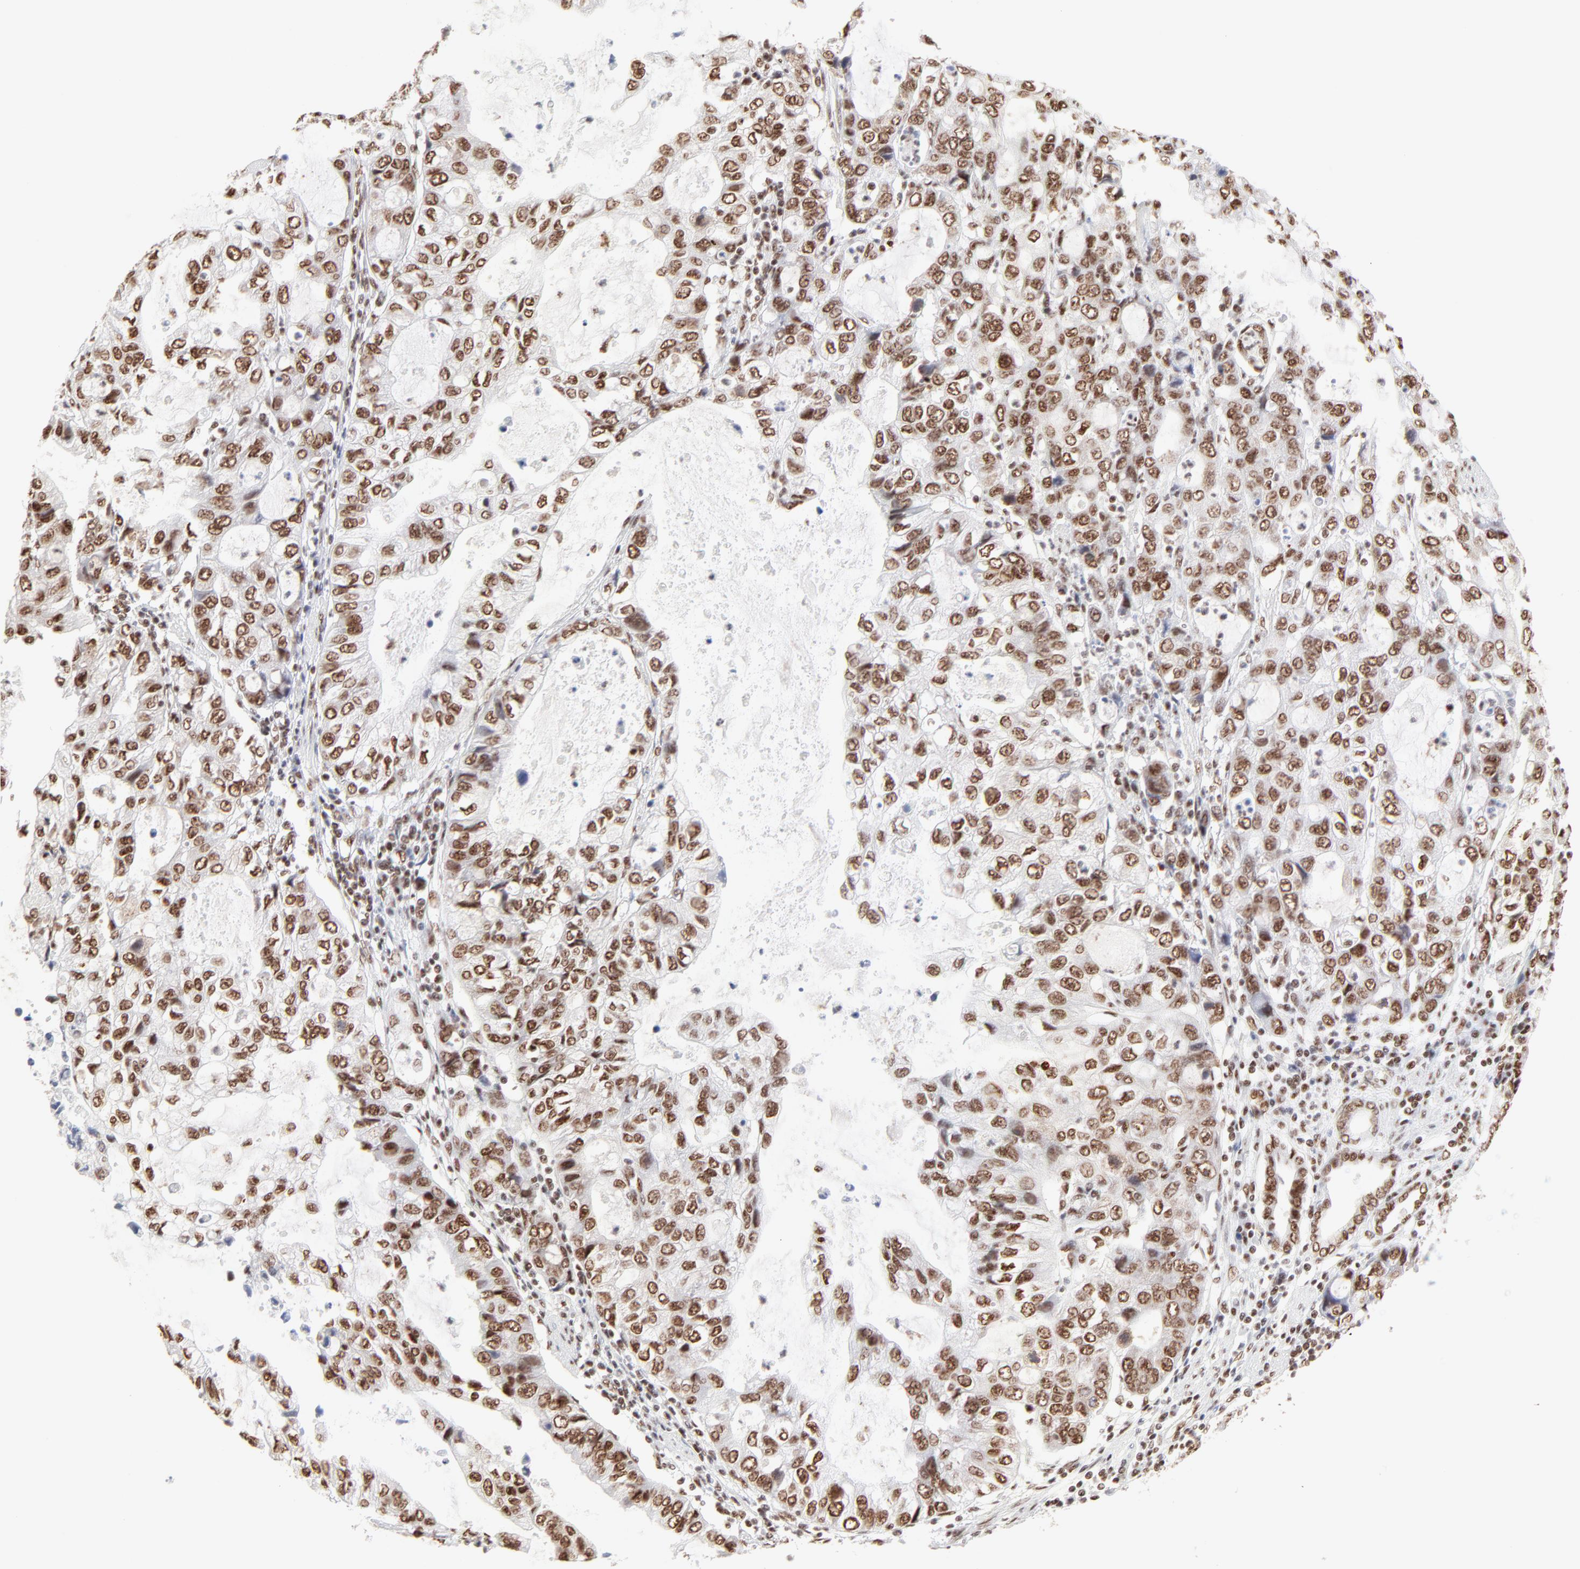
{"staining": {"intensity": "strong", "quantity": ">75%", "location": "nuclear"}, "tissue": "stomach cancer", "cell_type": "Tumor cells", "image_type": "cancer", "snomed": [{"axis": "morphology", "description": "Adenocarcinoma, NOS"}, {"axis": "topography", "description": "Stomach, upper"}], "caption": "Brown immunohistochemical staining in stomach cancer (adenocarcinoma) shows strong nuclear staining in approximately >75% of tumor cells.", "gene": "TARDBP", "patient": {"sex": "female", "age": 52}}